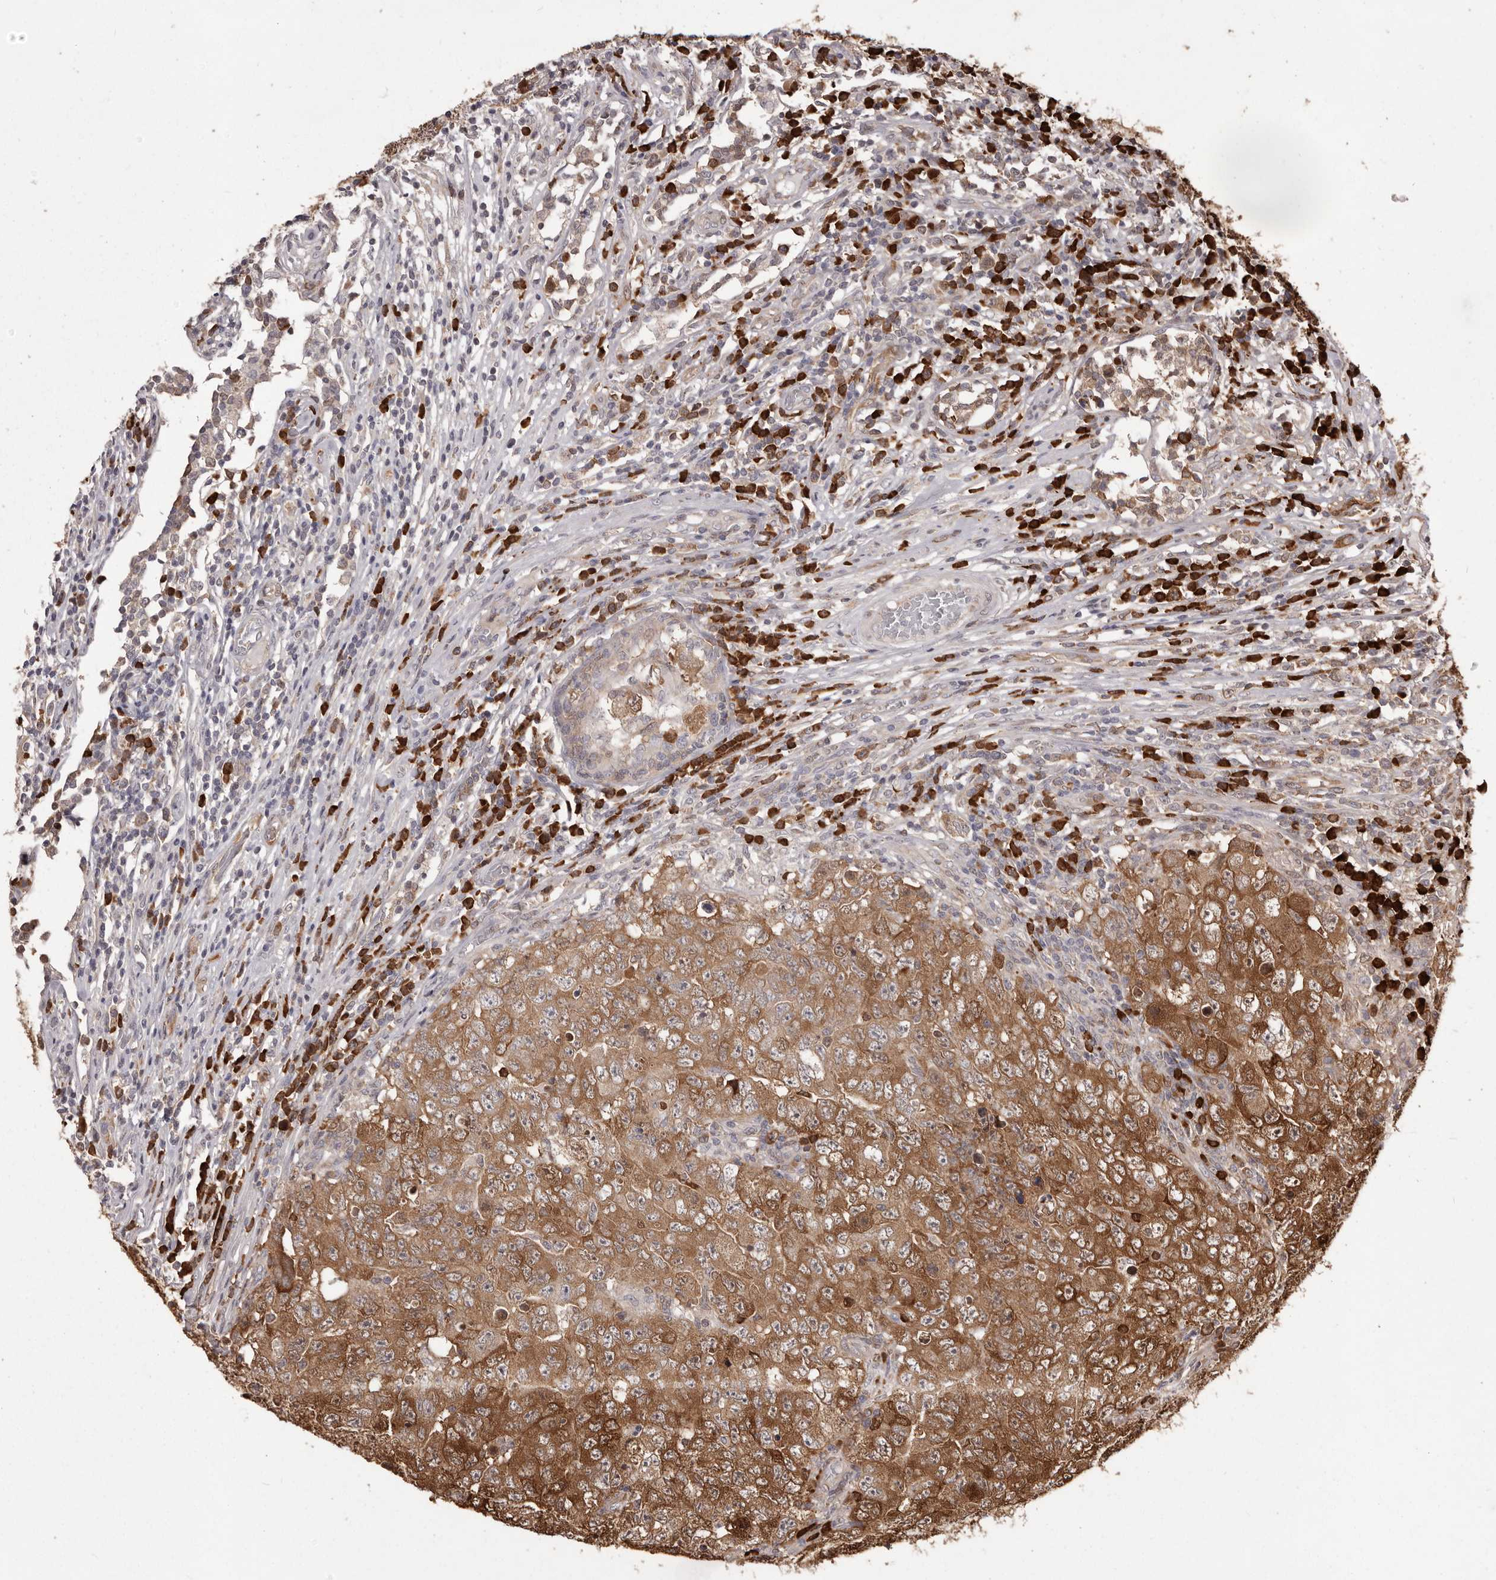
{"staining": {"intensity": "moderate", "quantity": ">75%", "location": "cytoplasmic/membranous"}, "tissue": "testis cancer", "cell_type": "Tumor cells", "image_type": "cancer", "snomed": [{"axis": "morphology", "description": "Carcinoma, Embryonal, NOS"}, {"axis": "topography", "description": "Testis"}], "caption": "The immunohistochemical stain shows moderate cytoplasmic/membranous expression in tumor cells of testis cancer tissue.", "gene": "GFOD1", "patient": {"sex": "male", "age": 26}}